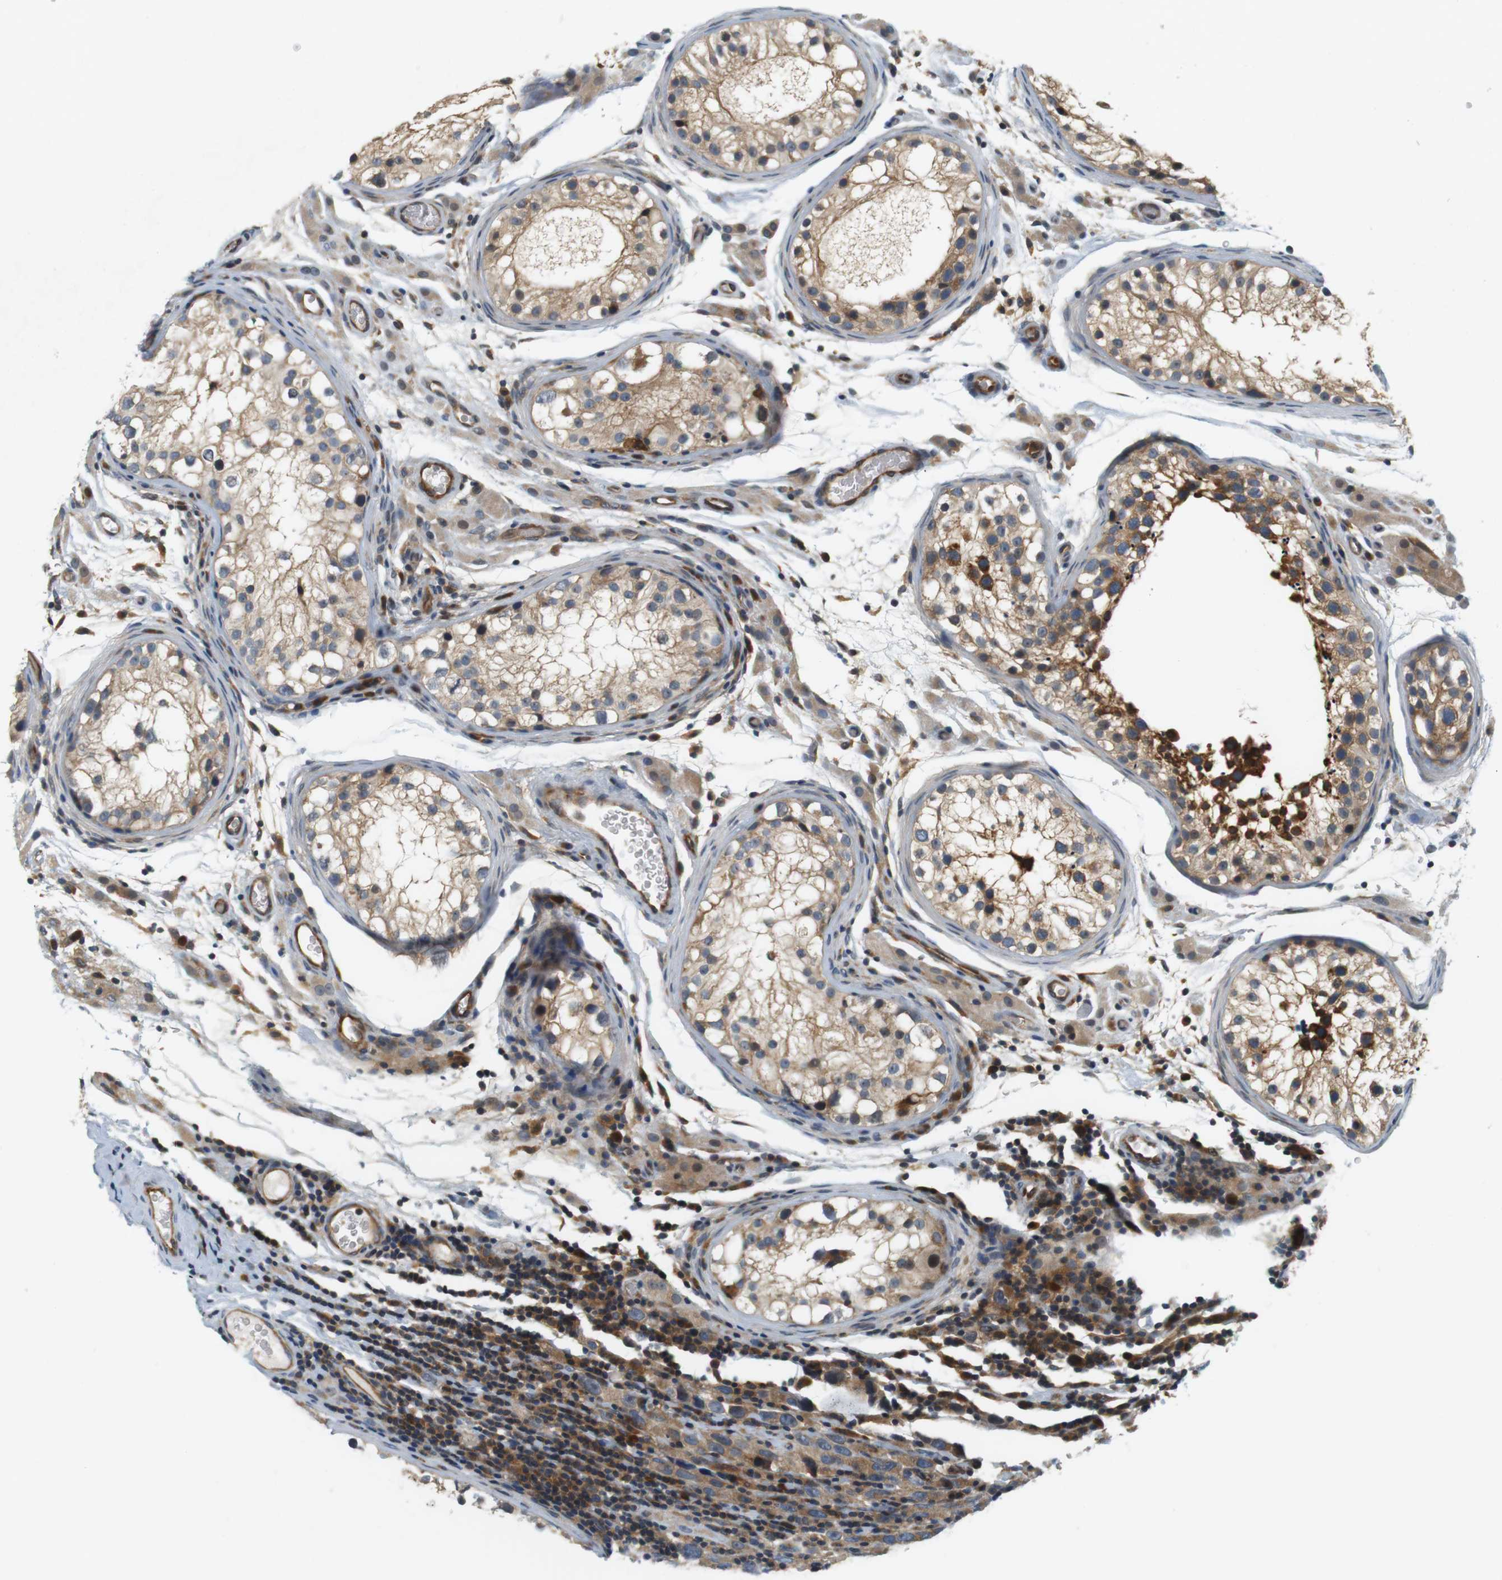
{"staining": {"intensity": "weak", "quantity": ">75%", "location": "cytoplasmic/membranous"}, "tissue": "testis cancer", "cell_type": "Tumor cells", "image_type": "cancer", "snomed": [{"axis": "morphology", "description": "Carcinoma, Embryonal, NOS"}, {"axis": "topography", "description": "Testis"}], "caption": "IHC histopathology image of neoplastic tissue: testis embryonal carcinoma stained using immunohistochemistry reveals low levels of weak protein expression localized specifically in the cytoplasmic/membranous of tumor cells, appearing as a cytoplasmic/membranous brown color.", "gene": "SH3GLB1", "patient": {"sex": "male", "age": 21}}